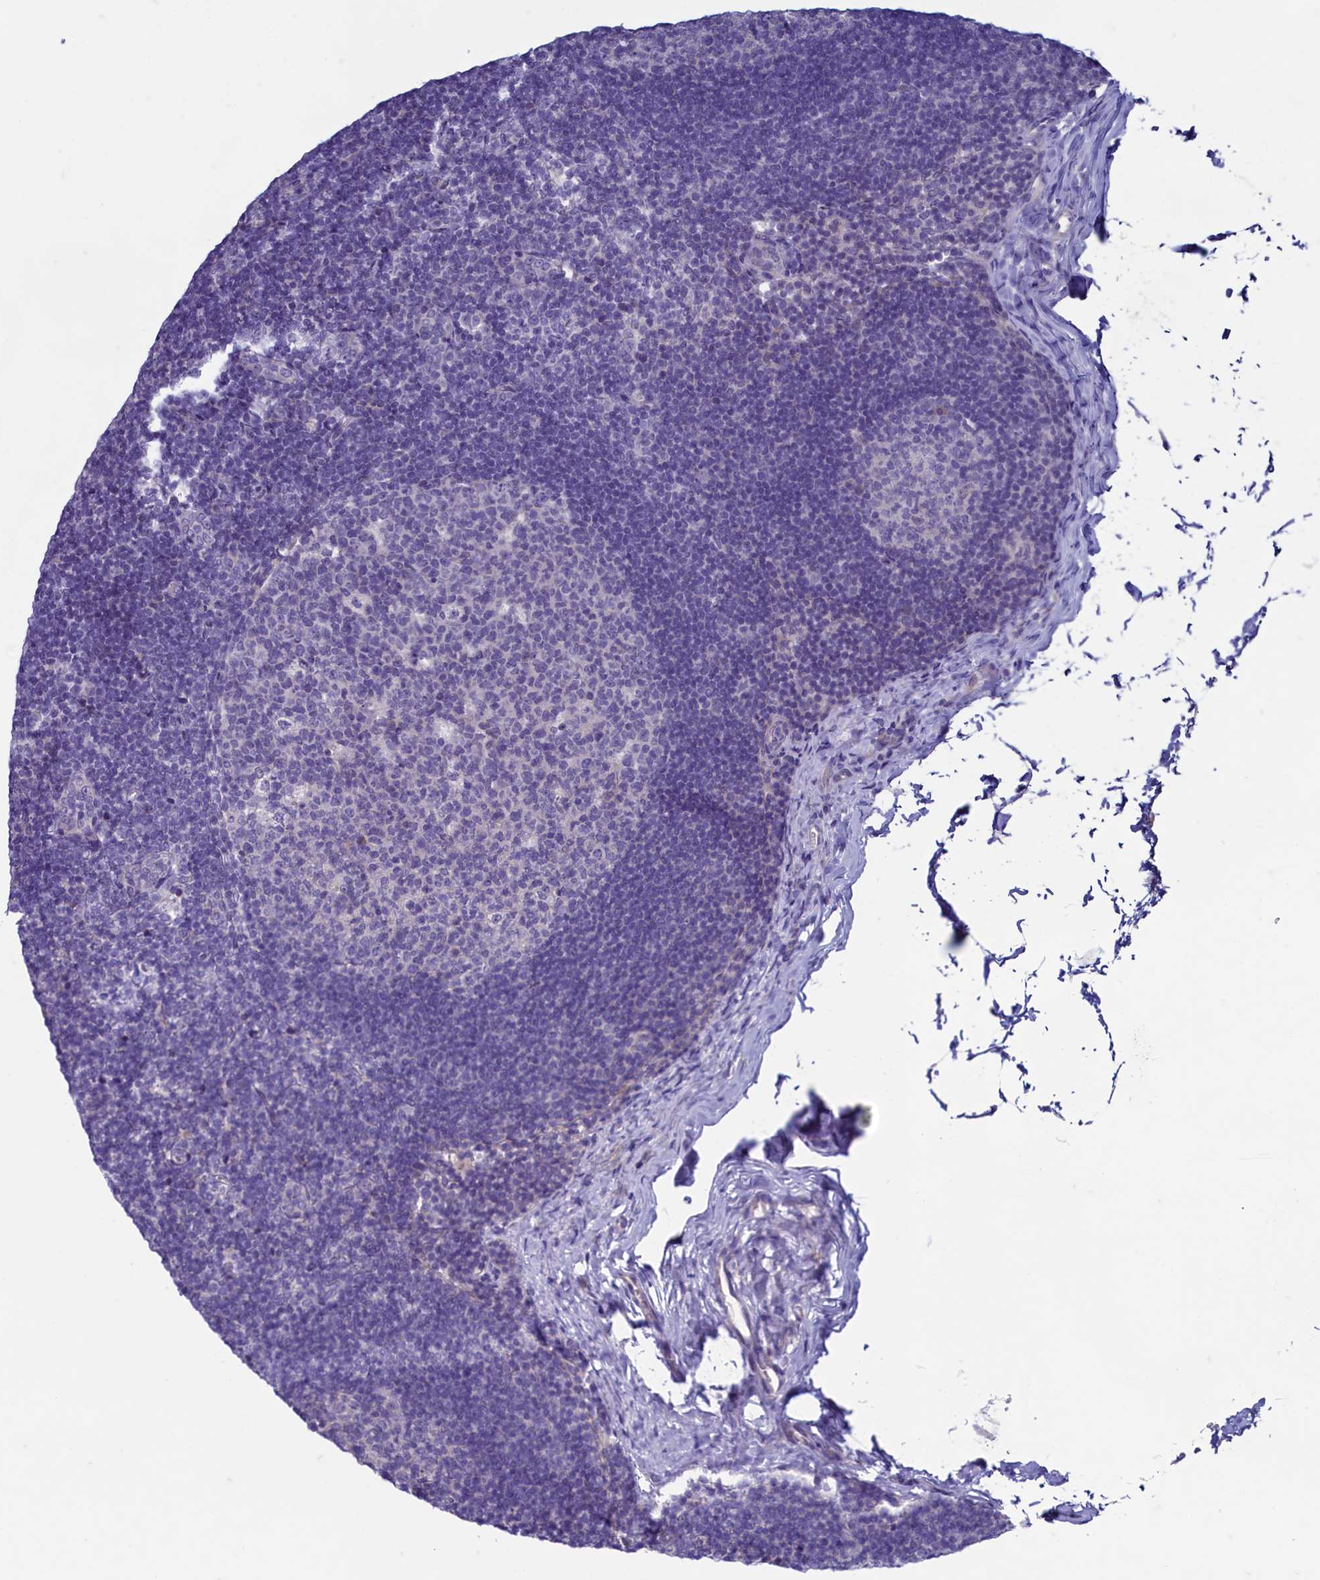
{"staining": {"intensity": "negative", "quantity": "none", "location": "none"}, "tissue": "lymph node", "cell_type": "Germinal center cells", "image_type": "normal", "snomed": [{"axis": "morphology", "description": "Normal tissue, NOS"}, {"axis": "topography", "description": "Lymph node"}], "caption": "A high-resolution micrograph shows IHC staining of benign lymph node, which reveals no significant expression in germinal center cells. (DAB immunohistochemistry with hematoxylin counter stain).", "gene": "MAP1LC3A", "patient": {"sex": "female", "age": 22}}